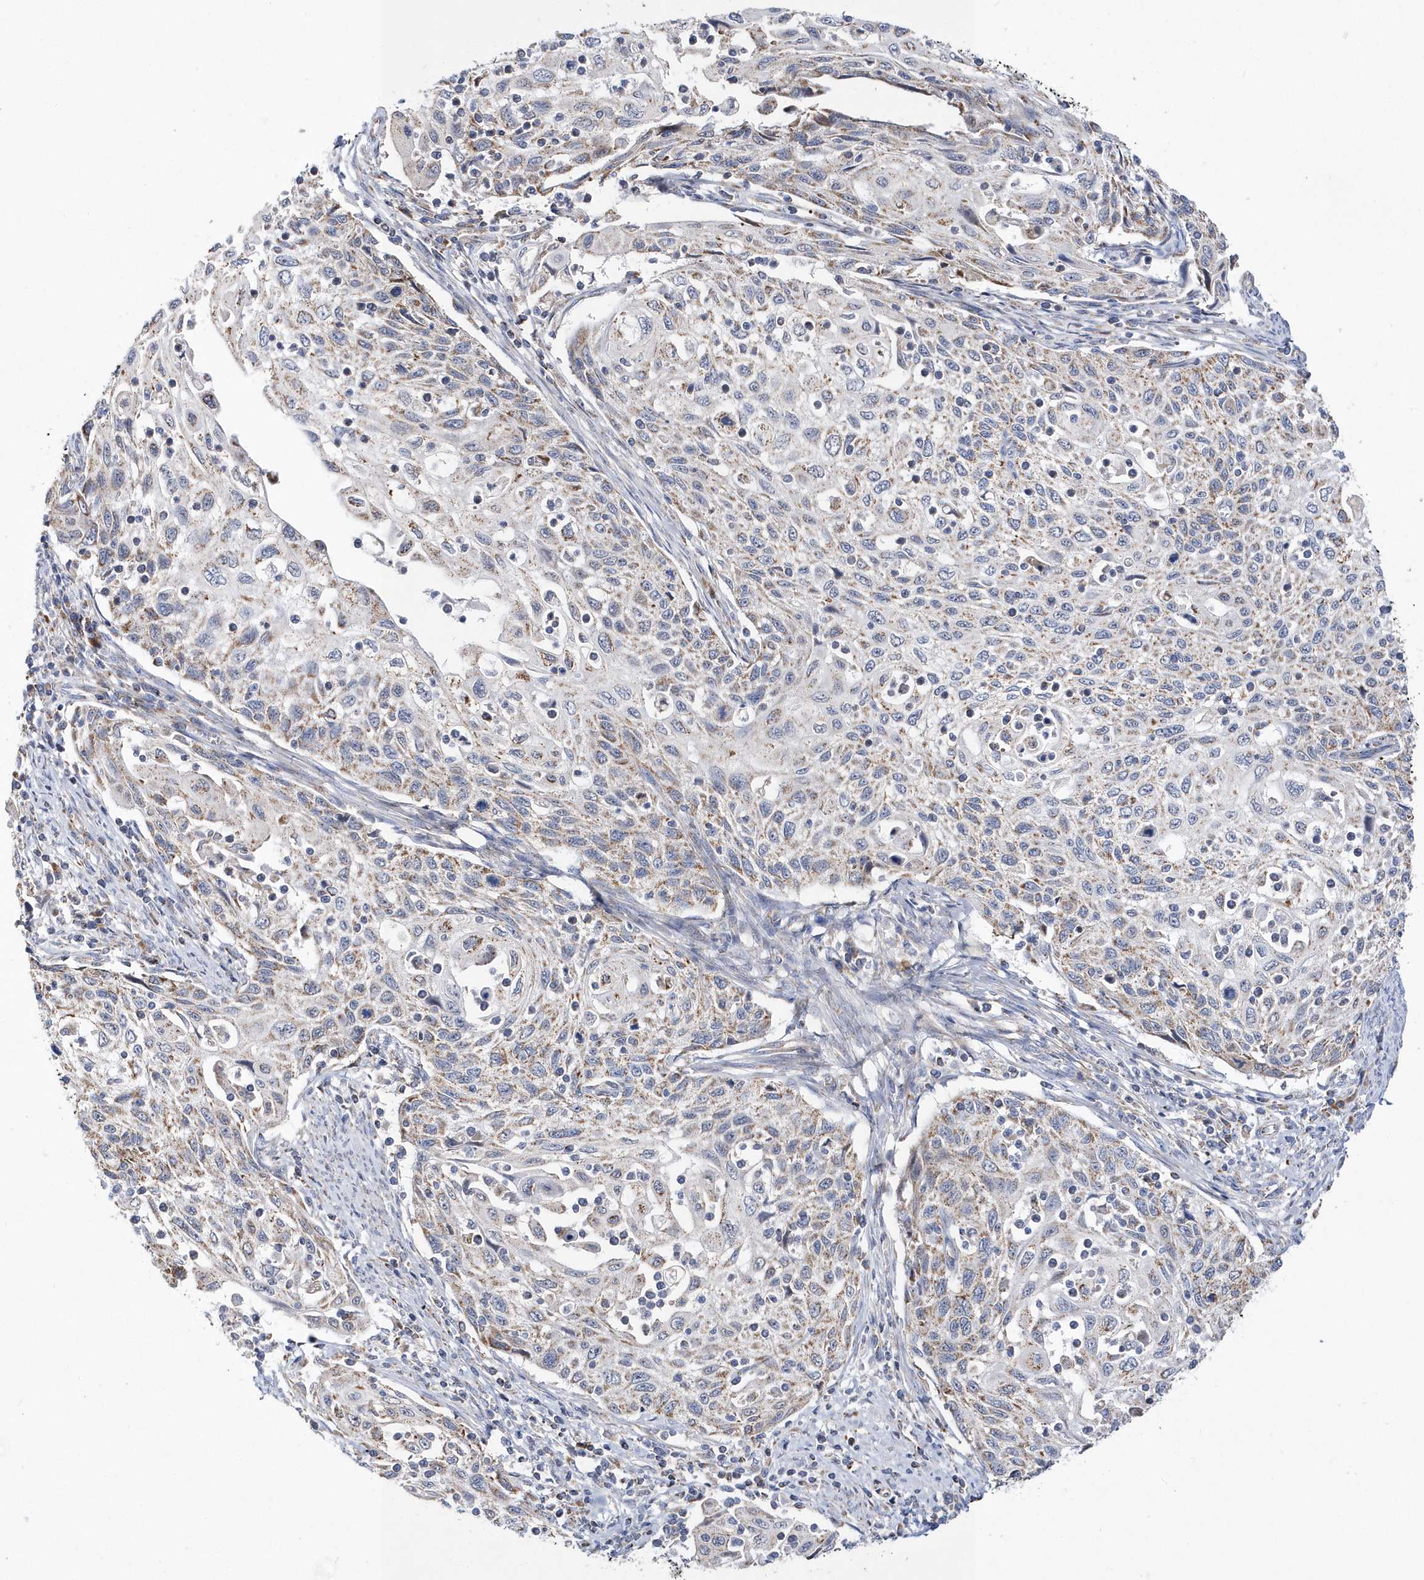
{"staining": {"intensity": "weak", "quantity": "25%-75%", "location": "cytoplasmic/membranous"}, "tissue": "cervical cancer", "cell_type": "Tumor cells", "image_type": "cancer", "snomed": [{"axis": "morphology", "description": "Squamous cell carcinoma, NOS"}, {"axis": "topography", "description": "Cervix"}], "caption": "Immunohistochemical staining of squamous cell carcinoma (cervical) displays low levels of weak cytoplasmic/membranous protein positivity in approximately 25%-75% of tumor cells.", "gene": "SPATA5", "patient": {"sex": "female", "age": 70}}